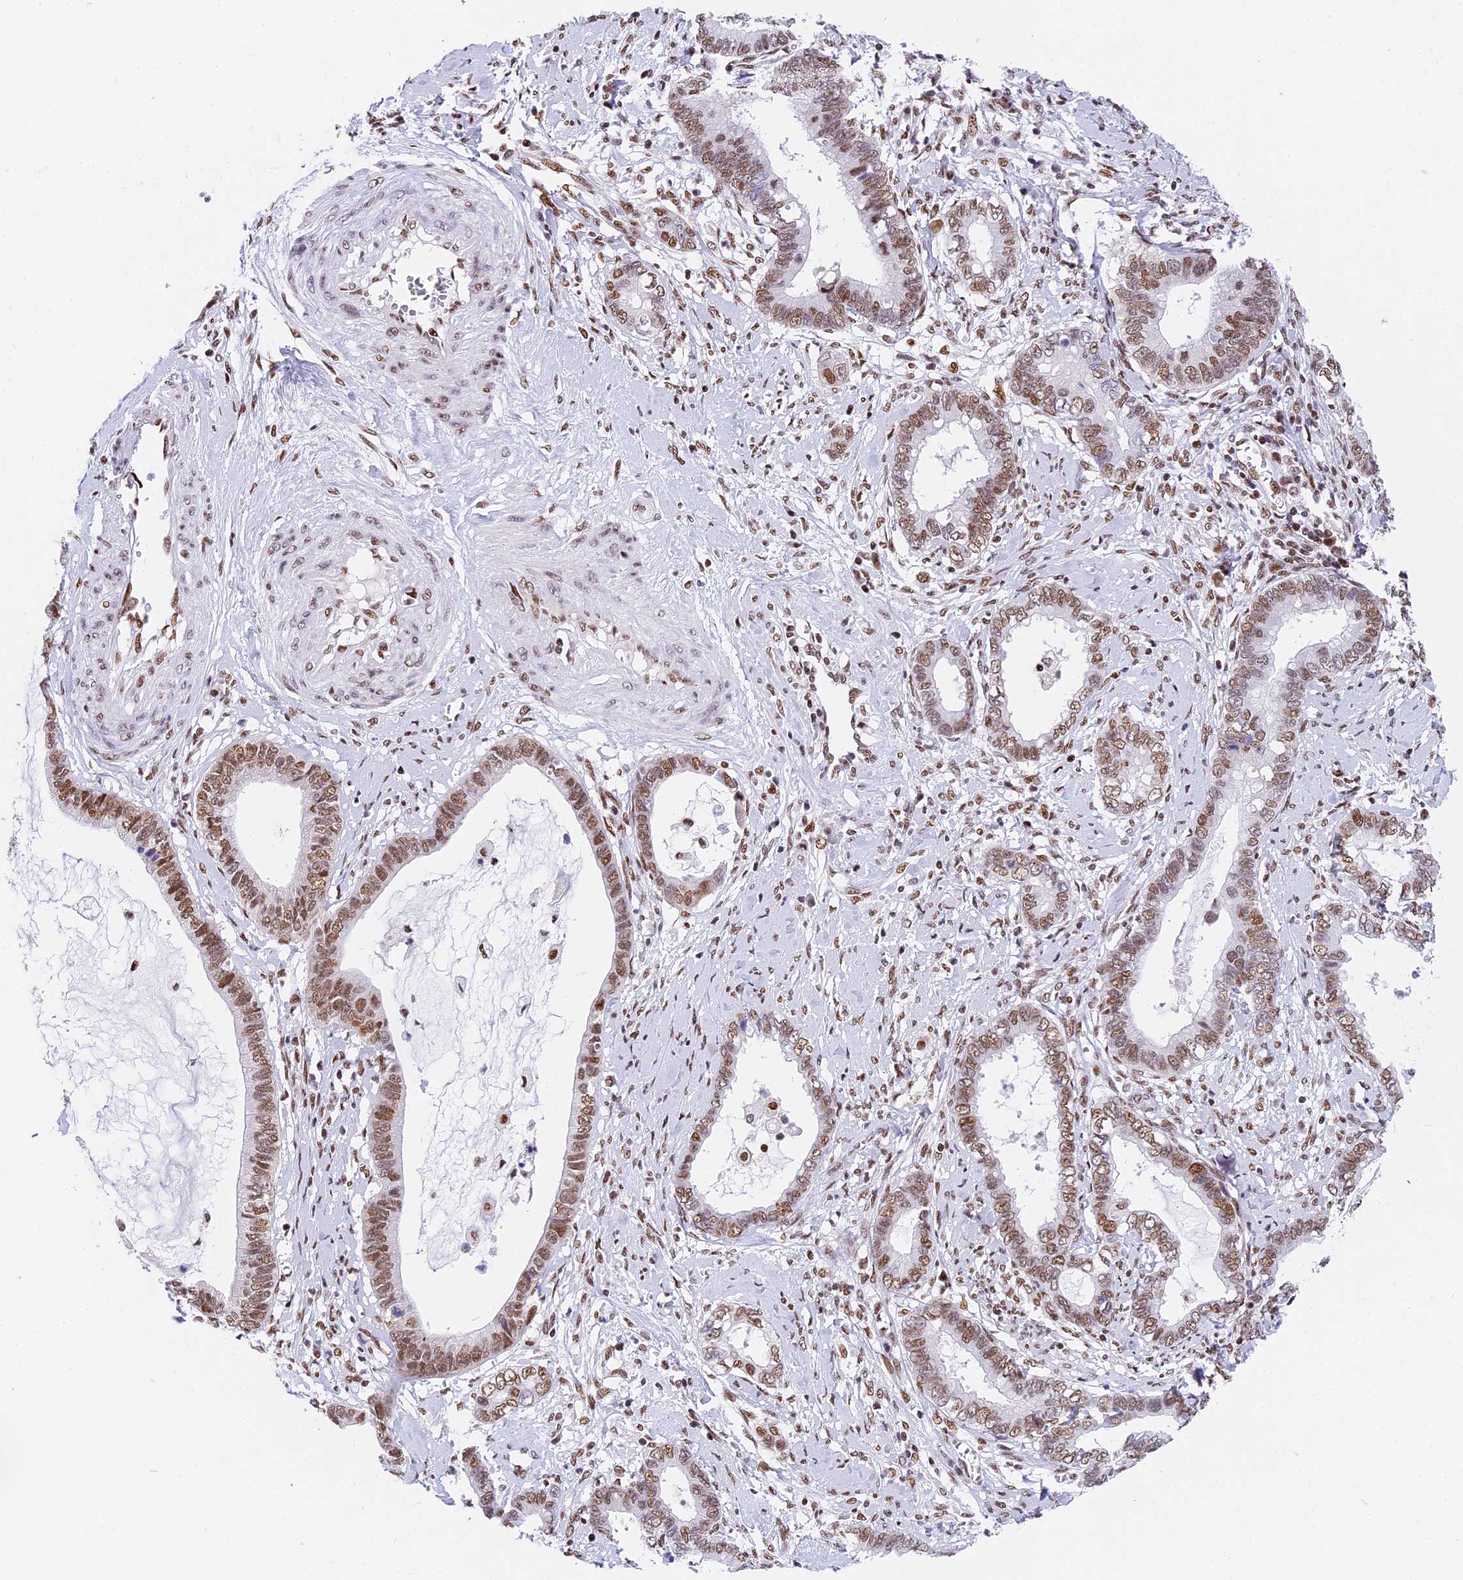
{"staining": {"intensity": "moderate", "quantity": ">75%", "location": "nuclear"}, "tissue": "cervical cancer", "cell_type": "Tumor cells", "image_type": "cancer", "snomed": [{"axis": "morphology", "description": "Adenocarcinoma, NOS"}, {"axis": "topography", "description": "Cervix"}], "caption": "Protein staining displays moderate nuclear positivity in approximately >75% of tumor cells in cervical adenocarcinoma.", "gene": "SBNO1", "patient": {"sex": "female", "age": 44}}